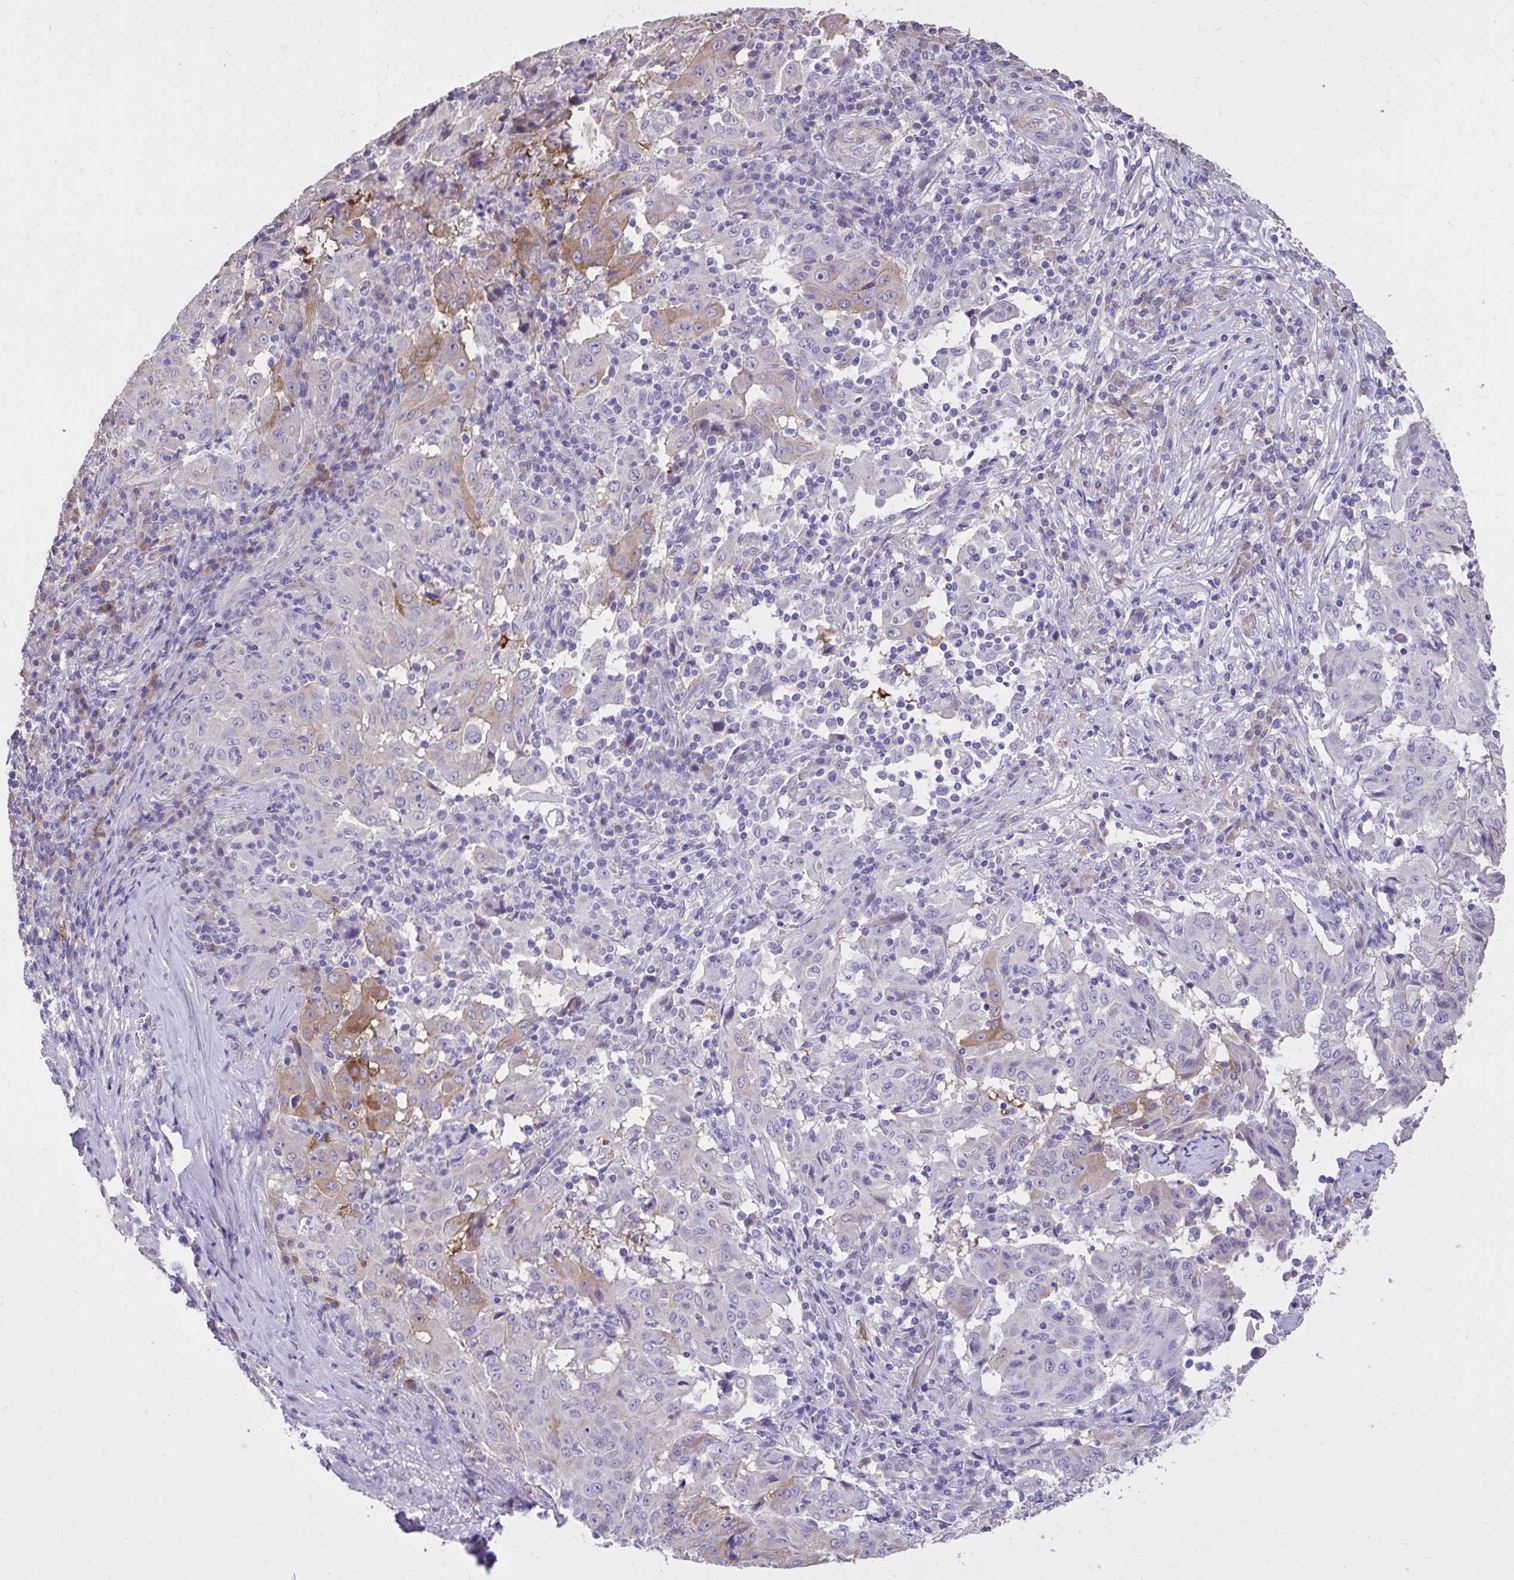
{"staining": {"intensity": "moderate", "quantity": "<25%", "location": "cytoplasmic/membranous"}, "tissue": "pancreatic cancer", "cell_type": "Tumor cells", "image_type": "cancer", "snomed": [{"axis": "morphology", "description": "Adenocarcinoma, NOS"}, {"axis": "topography", "description": "Pancreas"}], "caption": "Immunohistochemistry of pancreatic cancer reveals low levels of moderate cytoplasmic/membranous expression in about <25% of tumor cells. Nuclei are stained in blue.", "gene": "EPB41L1", "patient": {"sex": "male", "age": 63}}